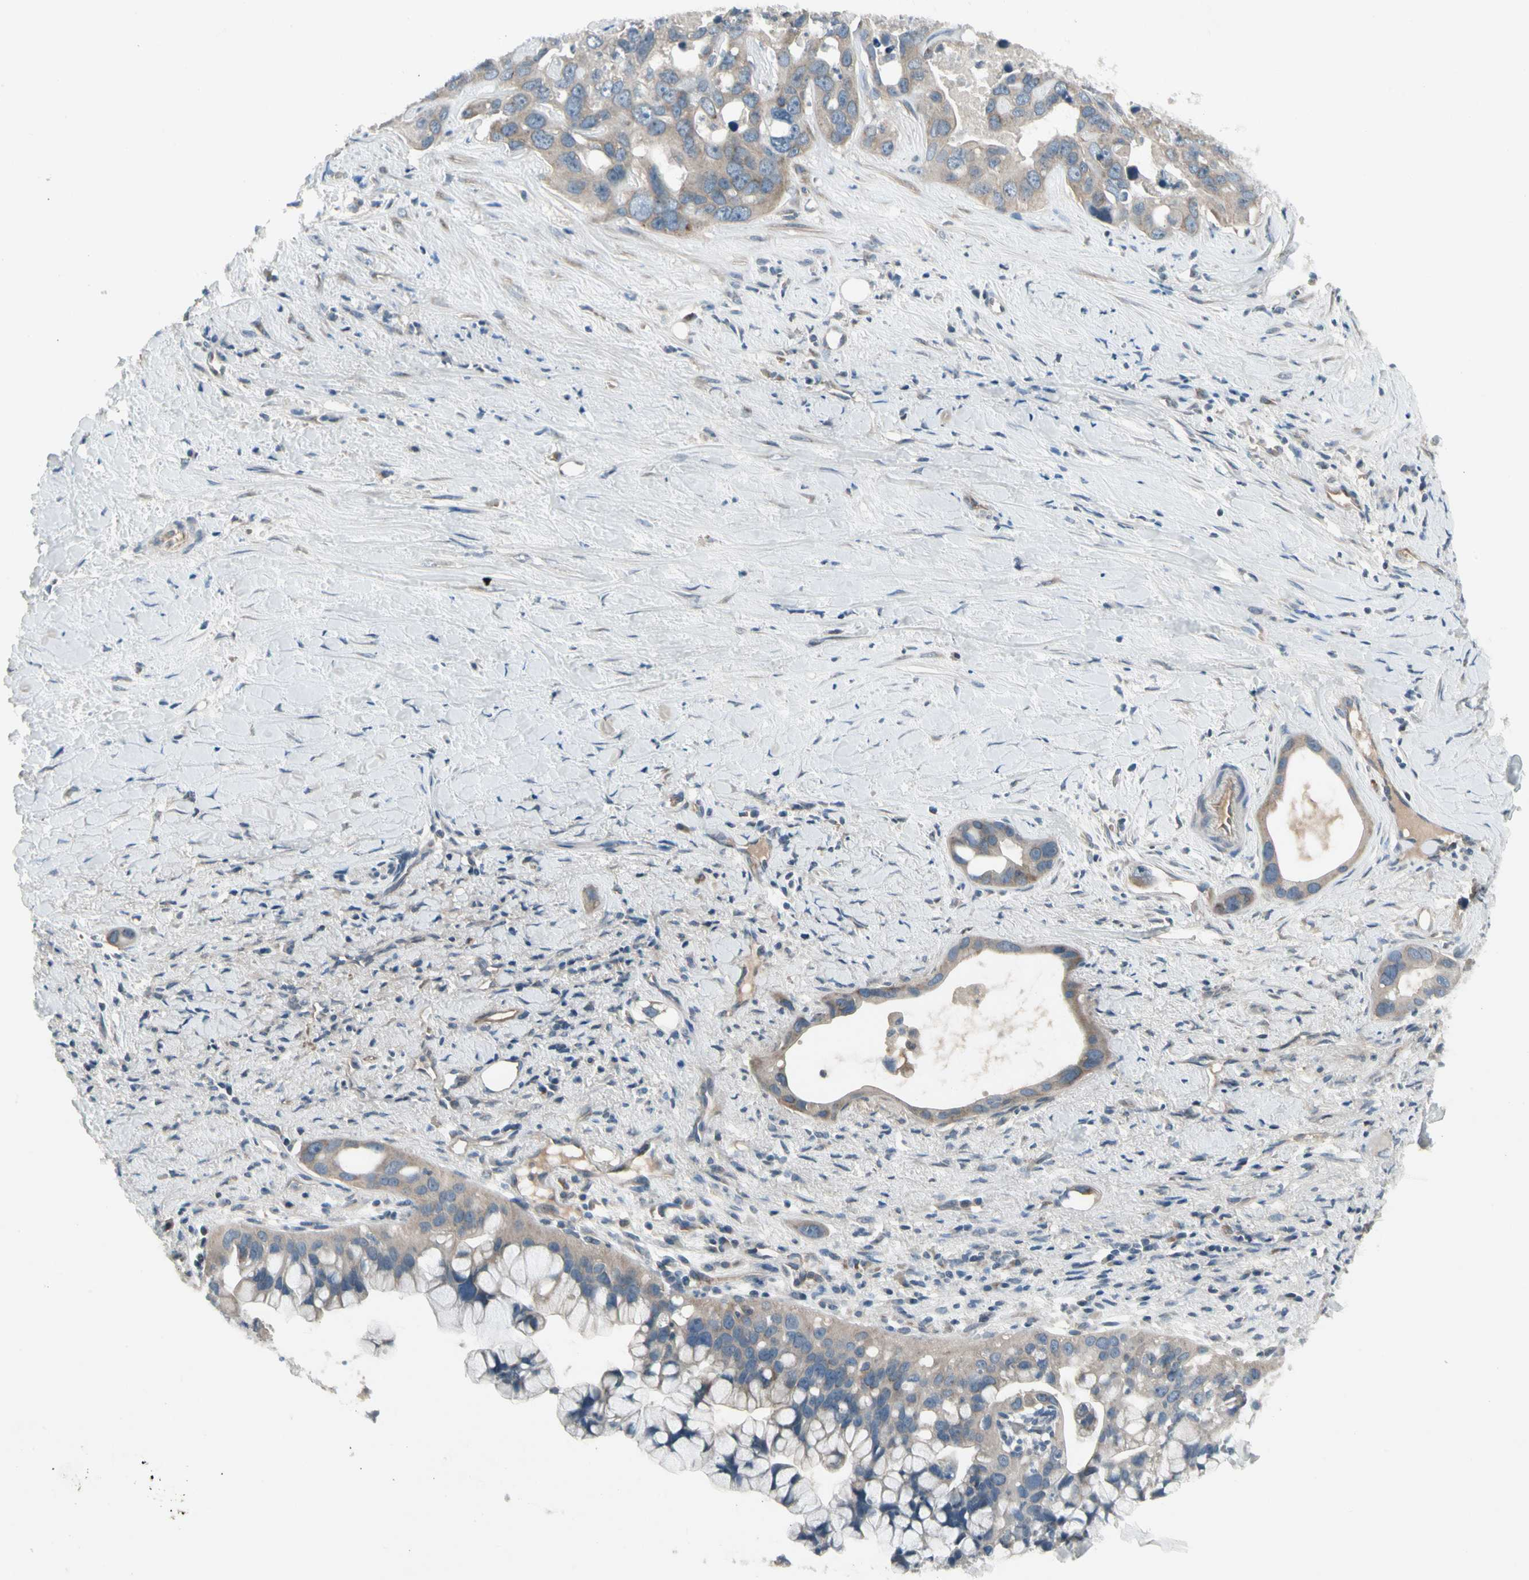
{"staining": {"intensity": "weak", "quantity": ">75%", "location": "cytoplasmic/membranous"}, "tissue": "liver cancer", "cell_type": "Tumor cells", "image_type": "cancer", "snomed": [{"axis": "morphology", "description": "Cholangiocarcinoma"}, {"axis": "topography", "description": "Liver"}], "caption": "Liver cancer (cholangiocarcinoma) stained with a brown dye demonstrates weak cytoplasmic/membranous positive positivity in about >75% of tumor cells.", "gene": "PANK2", "patient": {"sex": "female", "age": 65}}